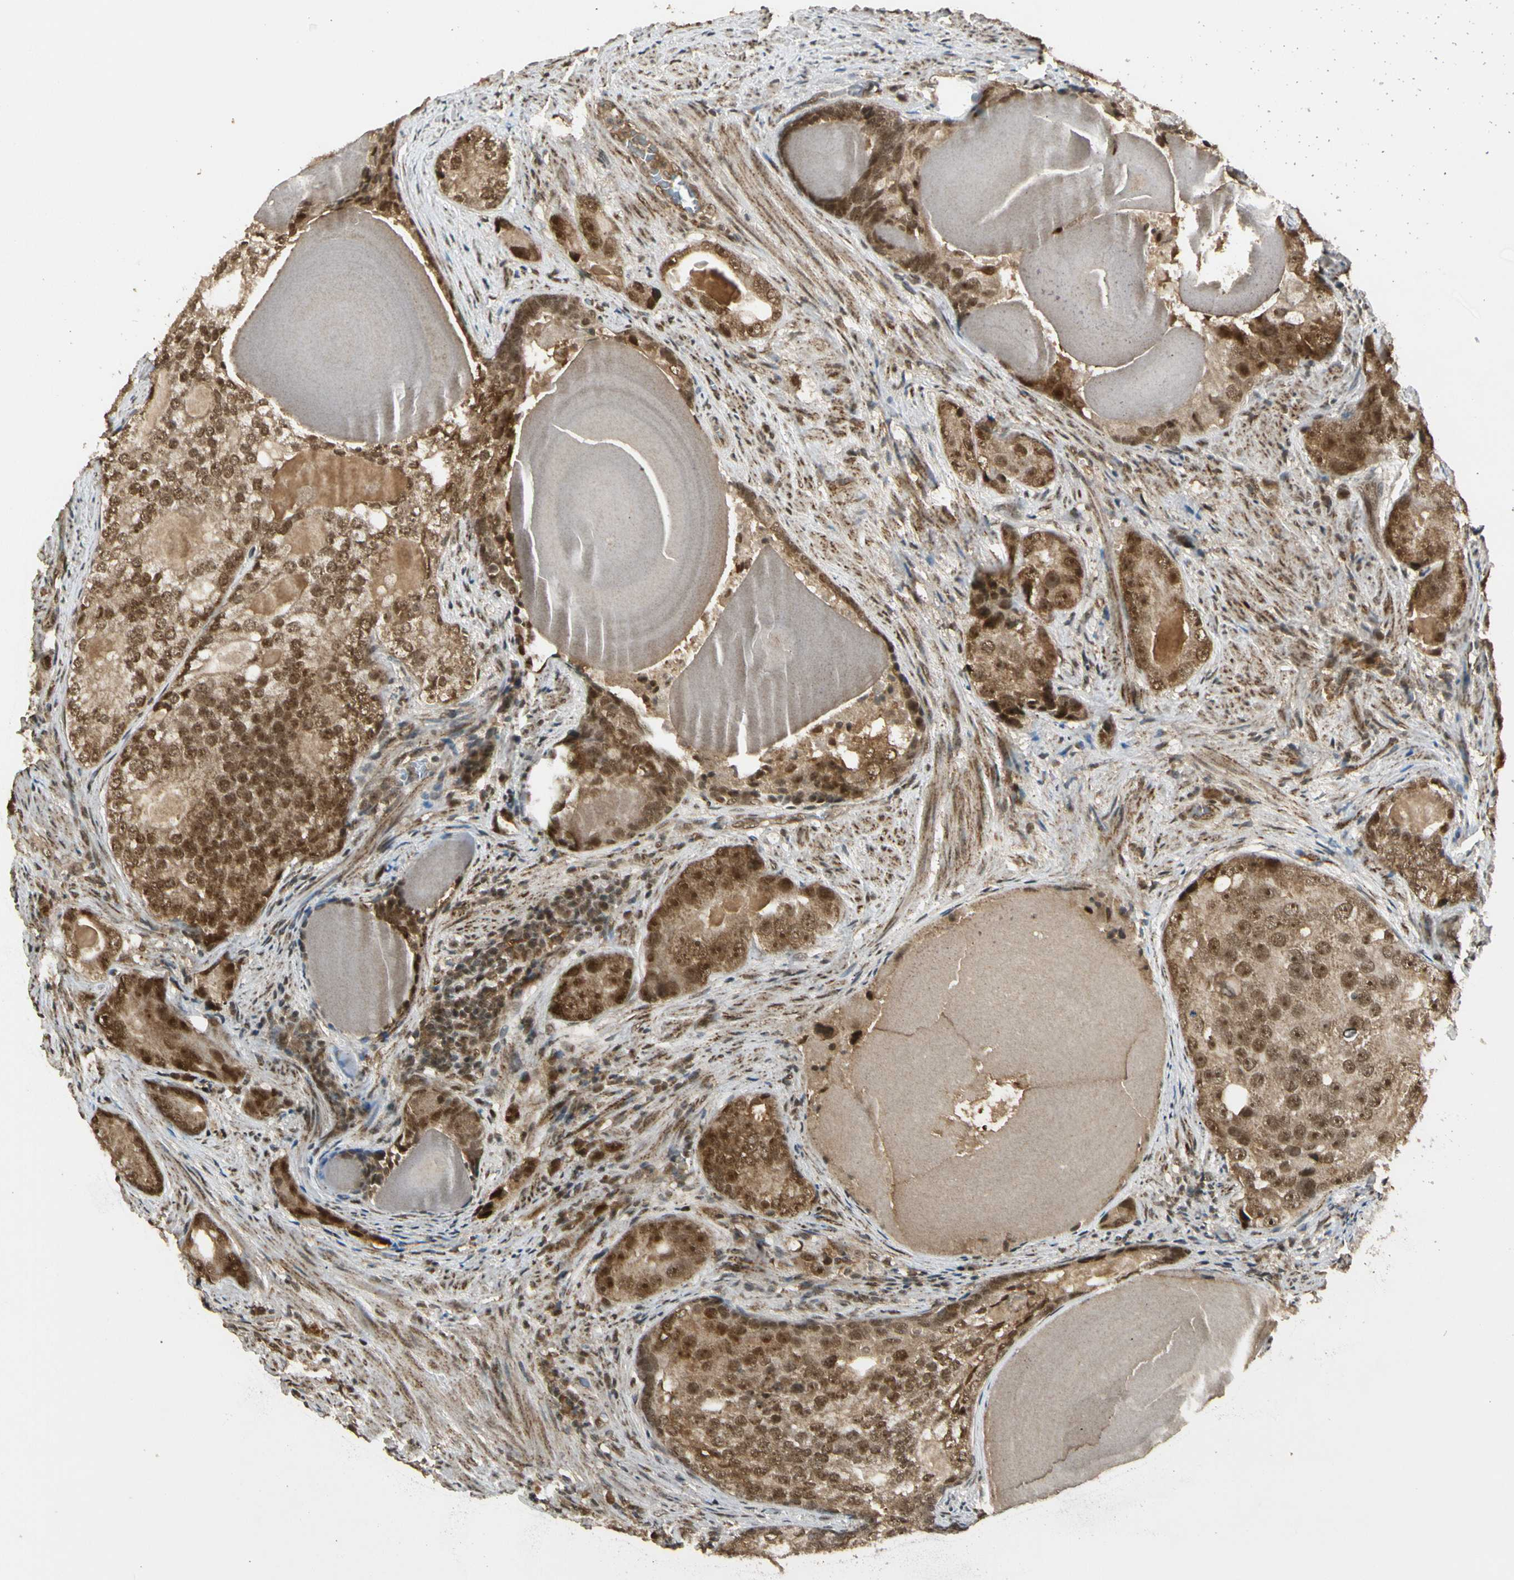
{"staining": {"intensity": "strong", "quantity": ">75%", "location": "cytoplasmic/membranous,nuclear"}, "tissue": "prostate cancer", "cell_type": "Tumor cells", "image_type": "cancer", "snomed": [{"axis": "morphology", "description": "Adenocarcinoma, High grade"}, {"axis": "topography", "description": "Prostate"}], "caption": "Immunohistochemical staining of prostate cancer reveals high levels of strong cytoplasmic/membranous and nuclear protein positivity in about >75% of tumor cells.", "gene": "ZNF135", "patient": {"sex": "male", "age": 66}}